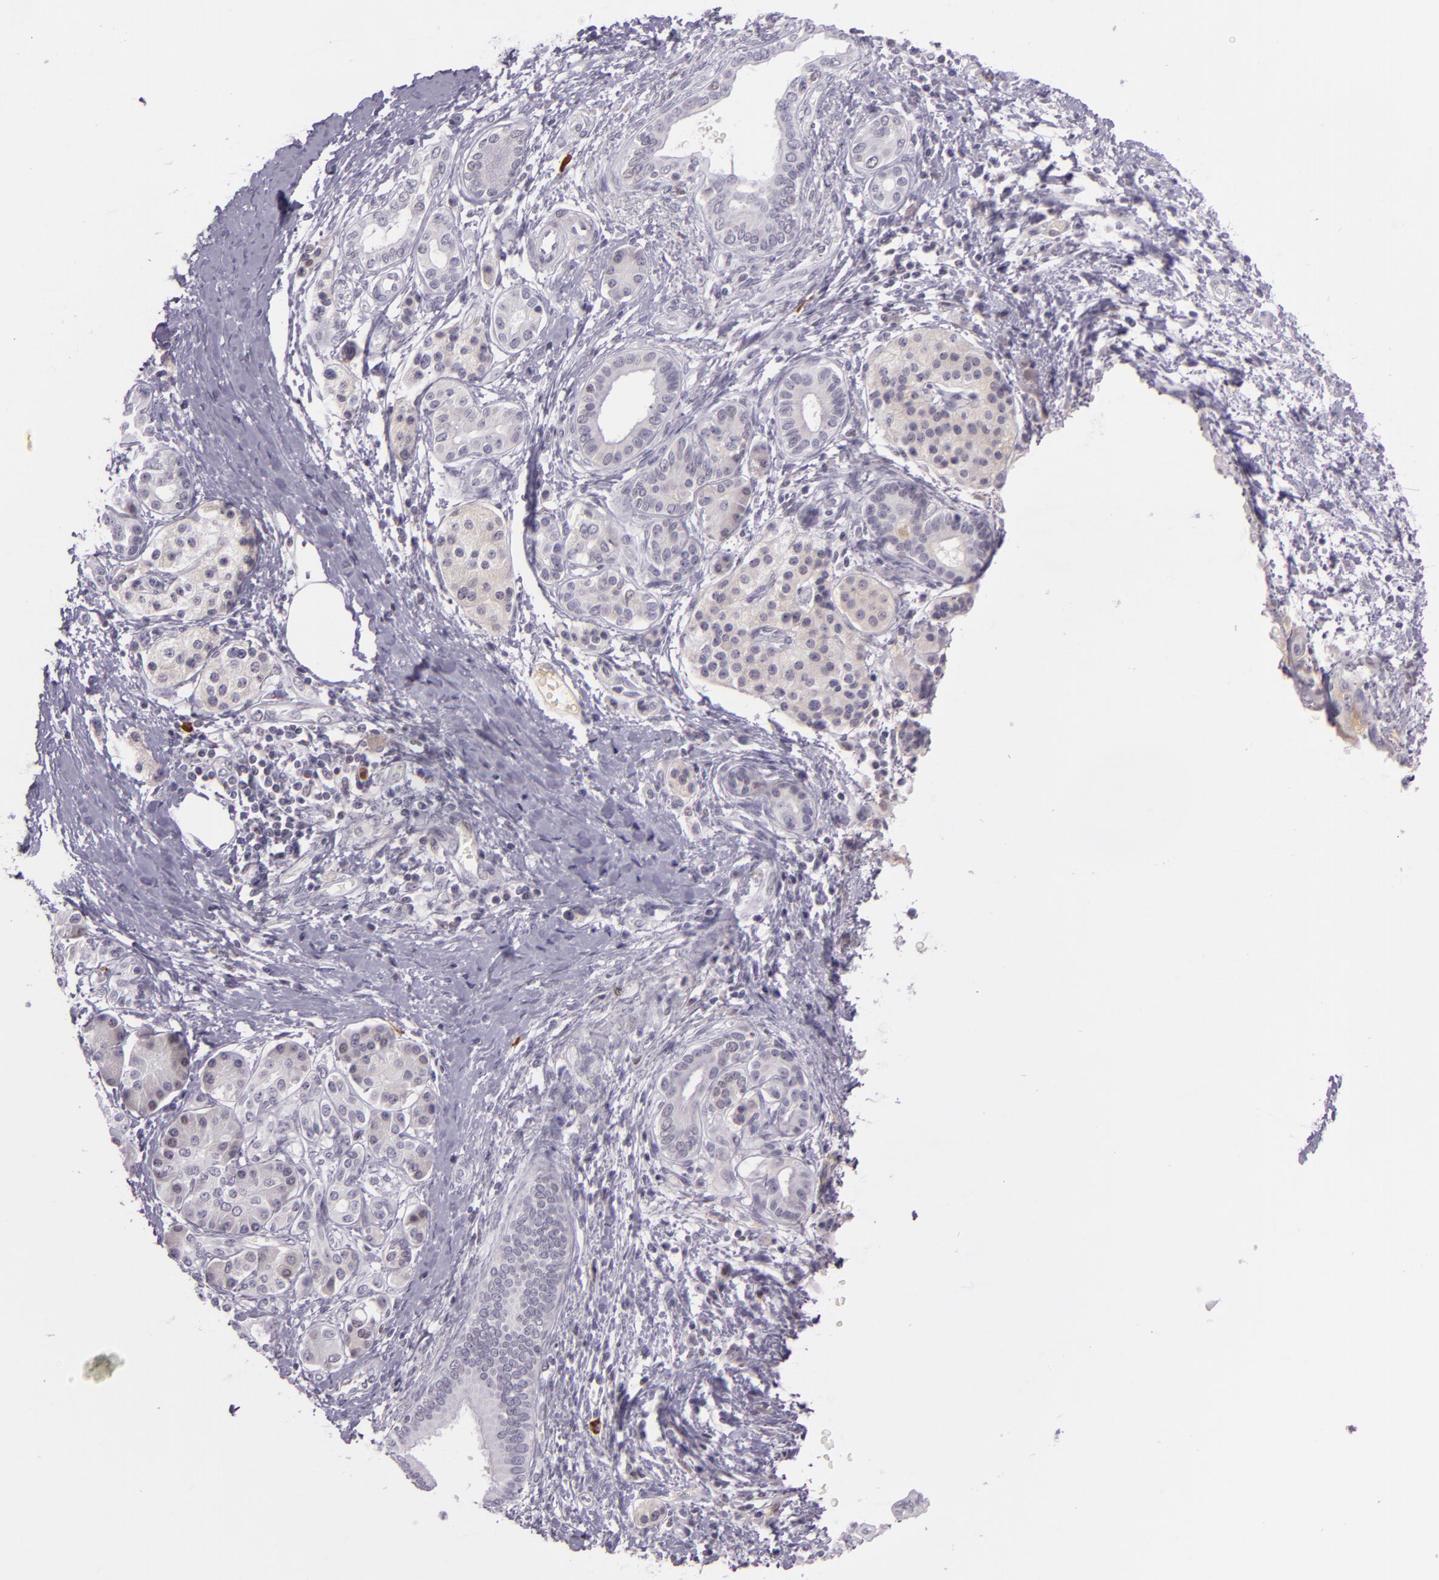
{"staining": {"intensity": "negative", "quantity": "none", "location": "none"}, "tissue": "pancreatic cancer", "cell_type": "Tumor cells", "image_type": "cancer", "snomed": [{"axis": "morphology", "description": "Adenocarcinoma, NOS"}, {"axis": "topography", "description": "Pancreas"}], "caption": "Tumor cells are negative for protein expression in human adenocarcinoma (pancreatic).", "gene": "CHEK2", "patient": {"sex": "female", "age": 66}}